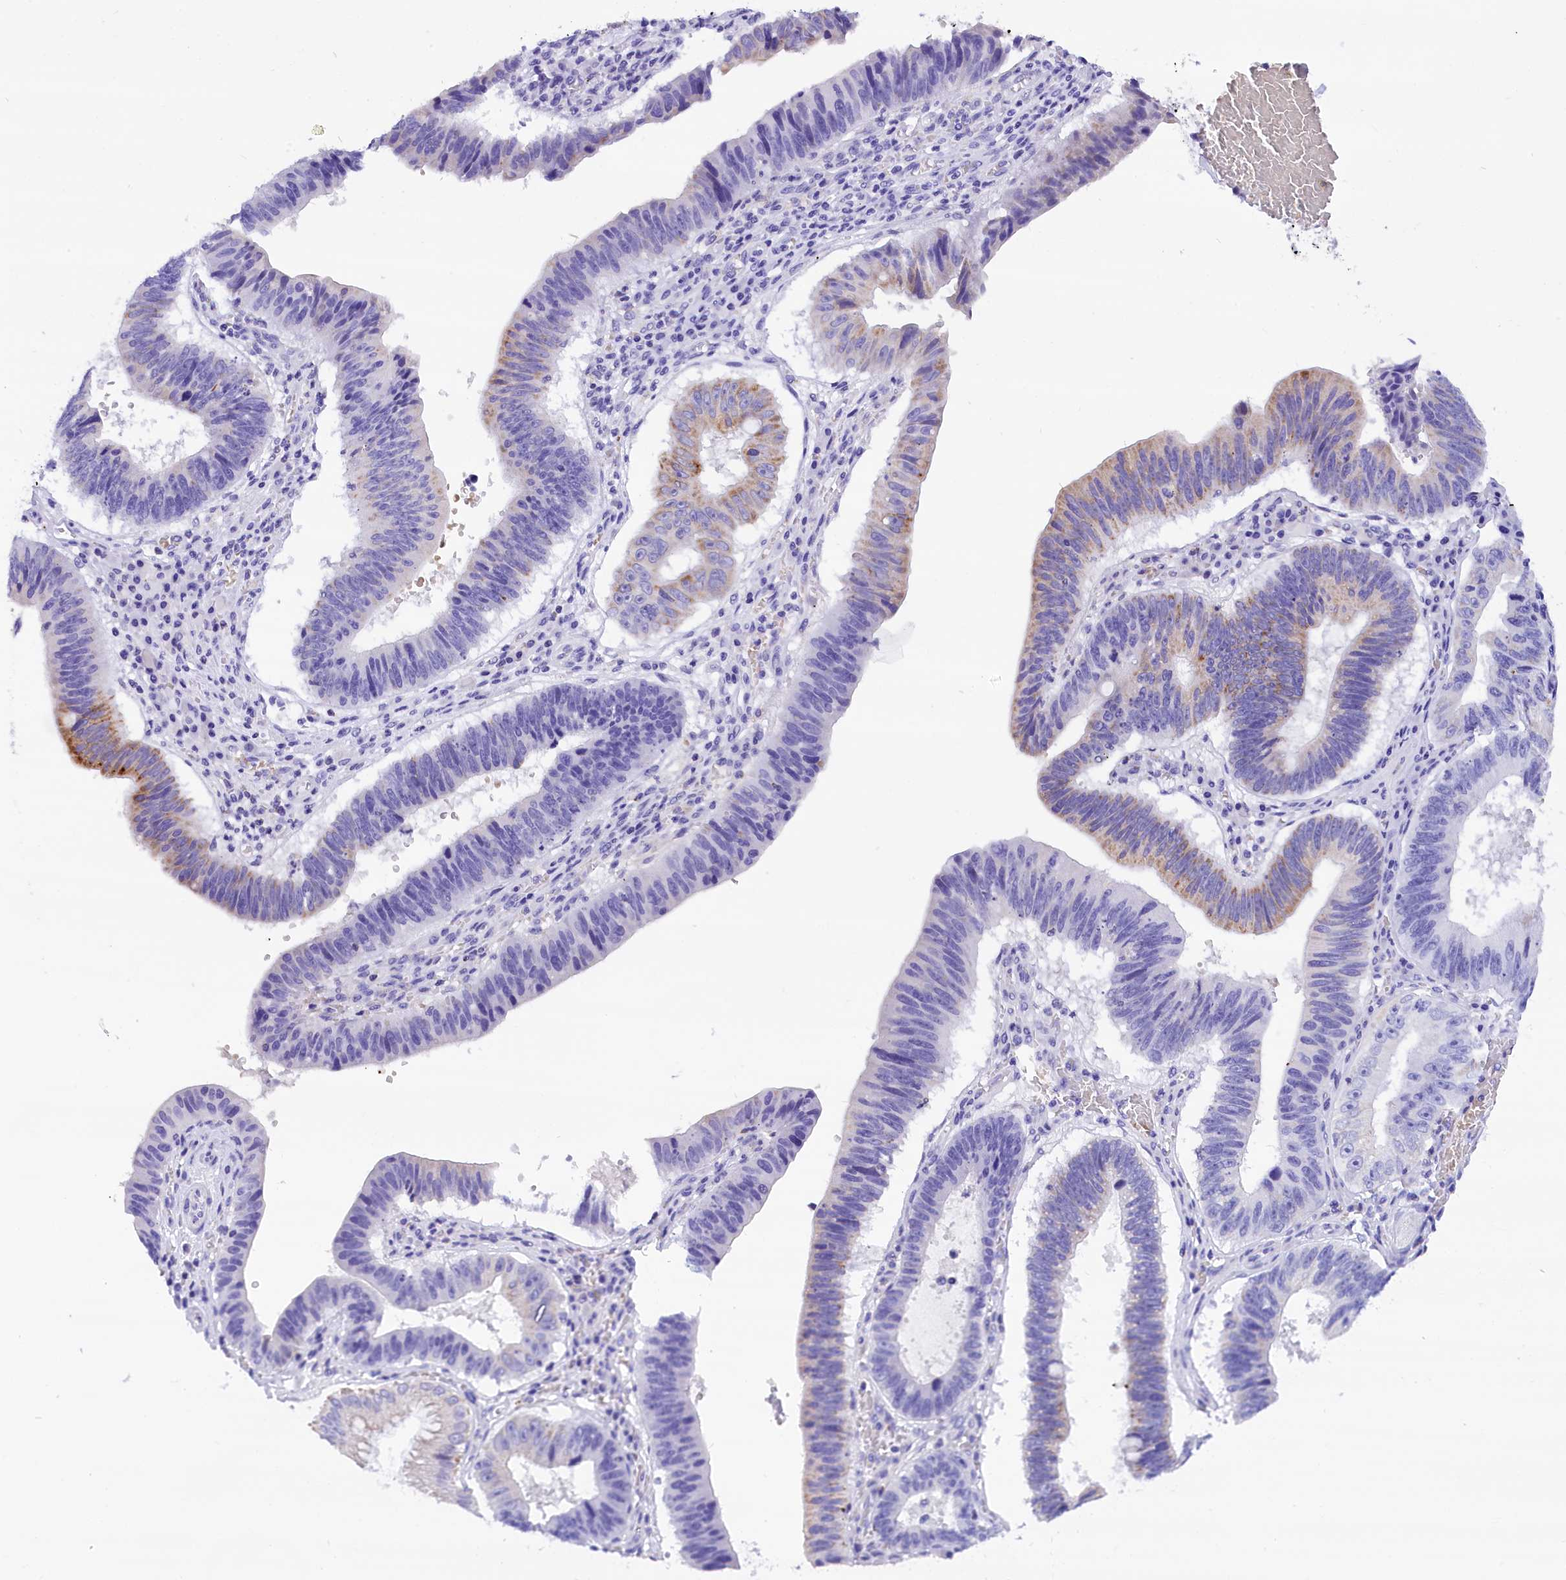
{"staining": {"intensity": "moderate", "quantity": "<25%", "location": "cytoplasmic/membranous"}, "tissue": "stomach cancer", "cell_type": "Tumor cells", "image_type": "cancer", "snomed": [{"axis": "morphology", "description": "Adenocarcinoma, NOS"}, {"axis": "topography", "description": "Stomach"}], "caption": "Adenocarcinoma (stomach) tissue exhibits moderate cytoplasmic/membranous positivity in about <25% of tumor cells", "gene": "ABAT", "patient": {"sex": "male", "age": 59}}